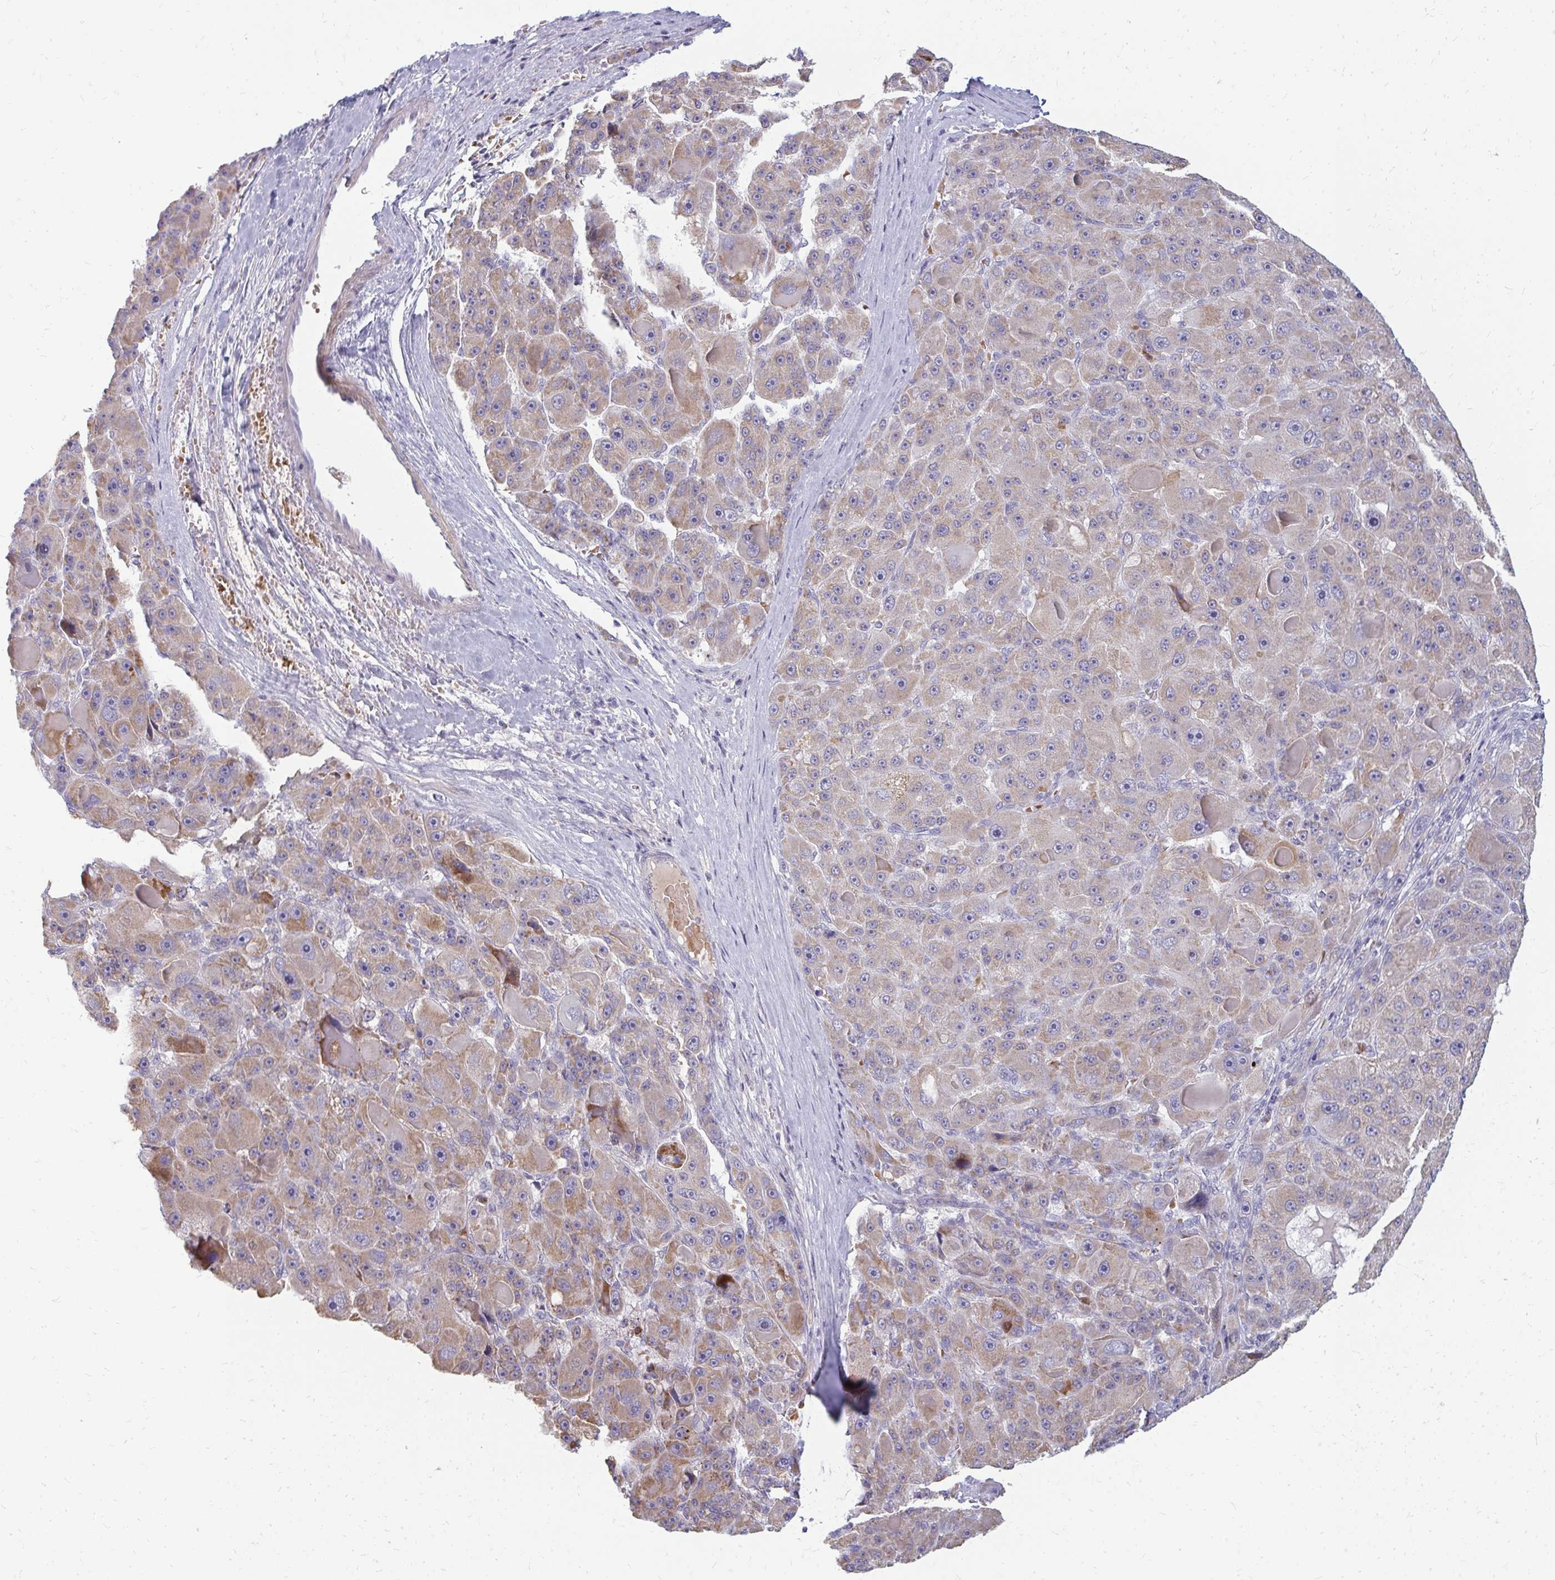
{"staining": {"intensity": "moderate", "quantity": "25%-75%", "location": "cytoplasmic/membranous"}, "tissue": "liver cancer", "cell_type": "Tumor cells", "image_type": "cancer", "snomed": [{"axis": "morphology", "description": "Carcinoma, Hepatocellular, NOS"}, {"axis": "topography", "description": "Liver"}], "caption": "This is a micrograph of IHC staining of hepatocellular carcinoma (liver), which shows moderate expression in the cytoplasmic/membranous of tumor cells.", "gene": "RAB33A", "patient": {"sex": "male", "age": 76}}